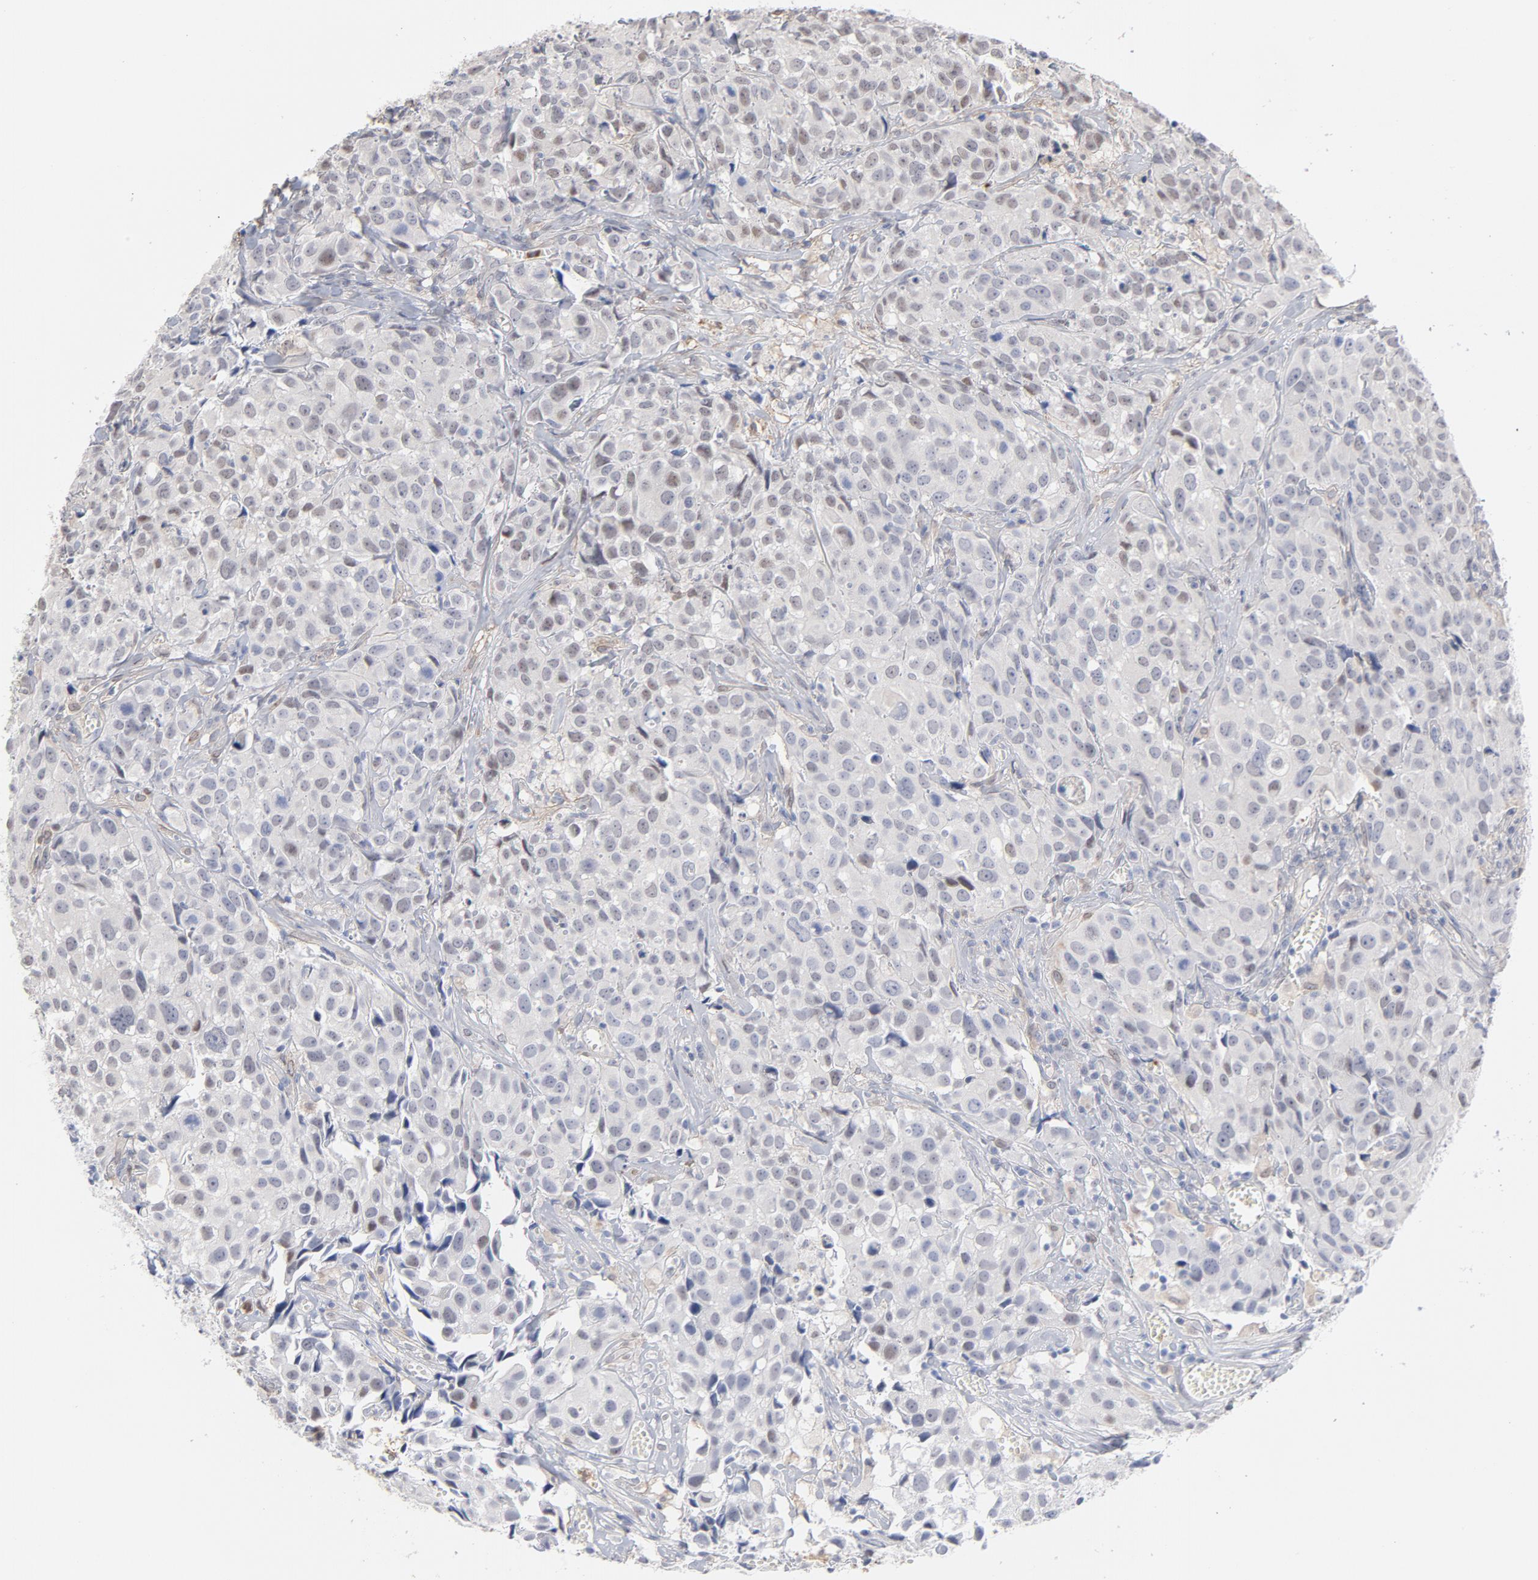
{"staining": {"intensity": "weak", "quantity": "25%-75%", "location": "nuclear"}, "tissue": "urothelial cancer", "cell_type": "Tumor cells", "image_type": "cancer", "snomed": [{"axis": "morphology", "description": "Urothelial carcinoma, High grade"}, {"axis": "topography", "description": "Urinary bladder"}], "caption": "This is an image of immunohistochemistry (IHC) staining of high-grade urothelial carcinoma, which shows weak staining in the nuclear of tumor cells.", "gene": "PNMA1", "patient": {"sex": "female", "age": 75}}